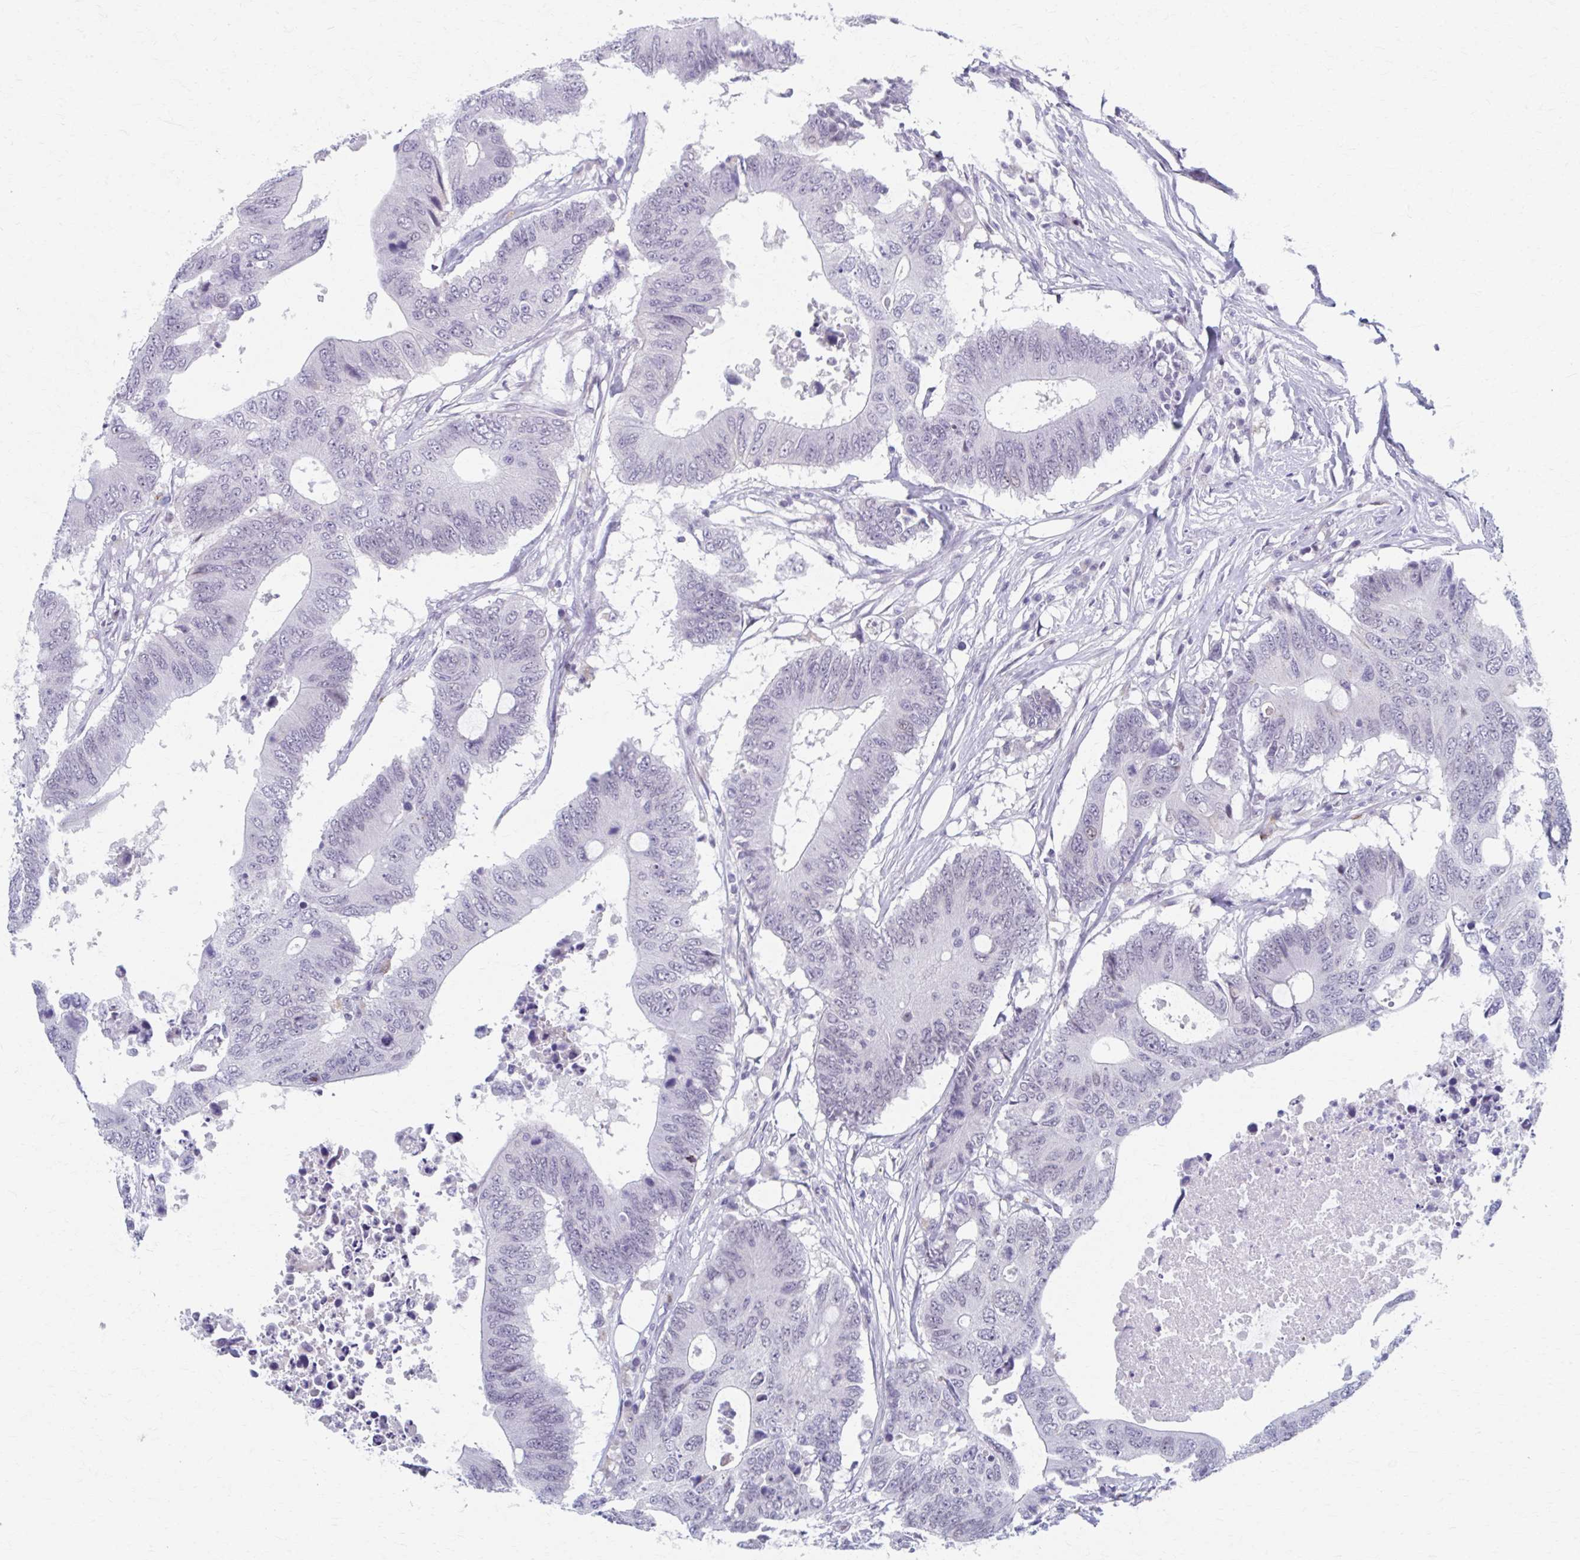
{"staining": {"intensity": "negative", "quantity": "none", "location": "none"}, "tissue": "colorectal cancer", "cell_type": "Tumor cells", "image_type": "cancer", "snomed": [{"axis": "morphology", "description": "Adenocarcinoma, NOS"}, {"axis": "topography", "description": "Colon"}], "caption": "High magnification brightfield microscopy of colorectal cancer stained with DAB (brown) and counterstained with hematoxylin (blue): tumor cells show no significant staining.", "gene": "ABHD16B", "patient": {"sex": "male", "age": 71}}